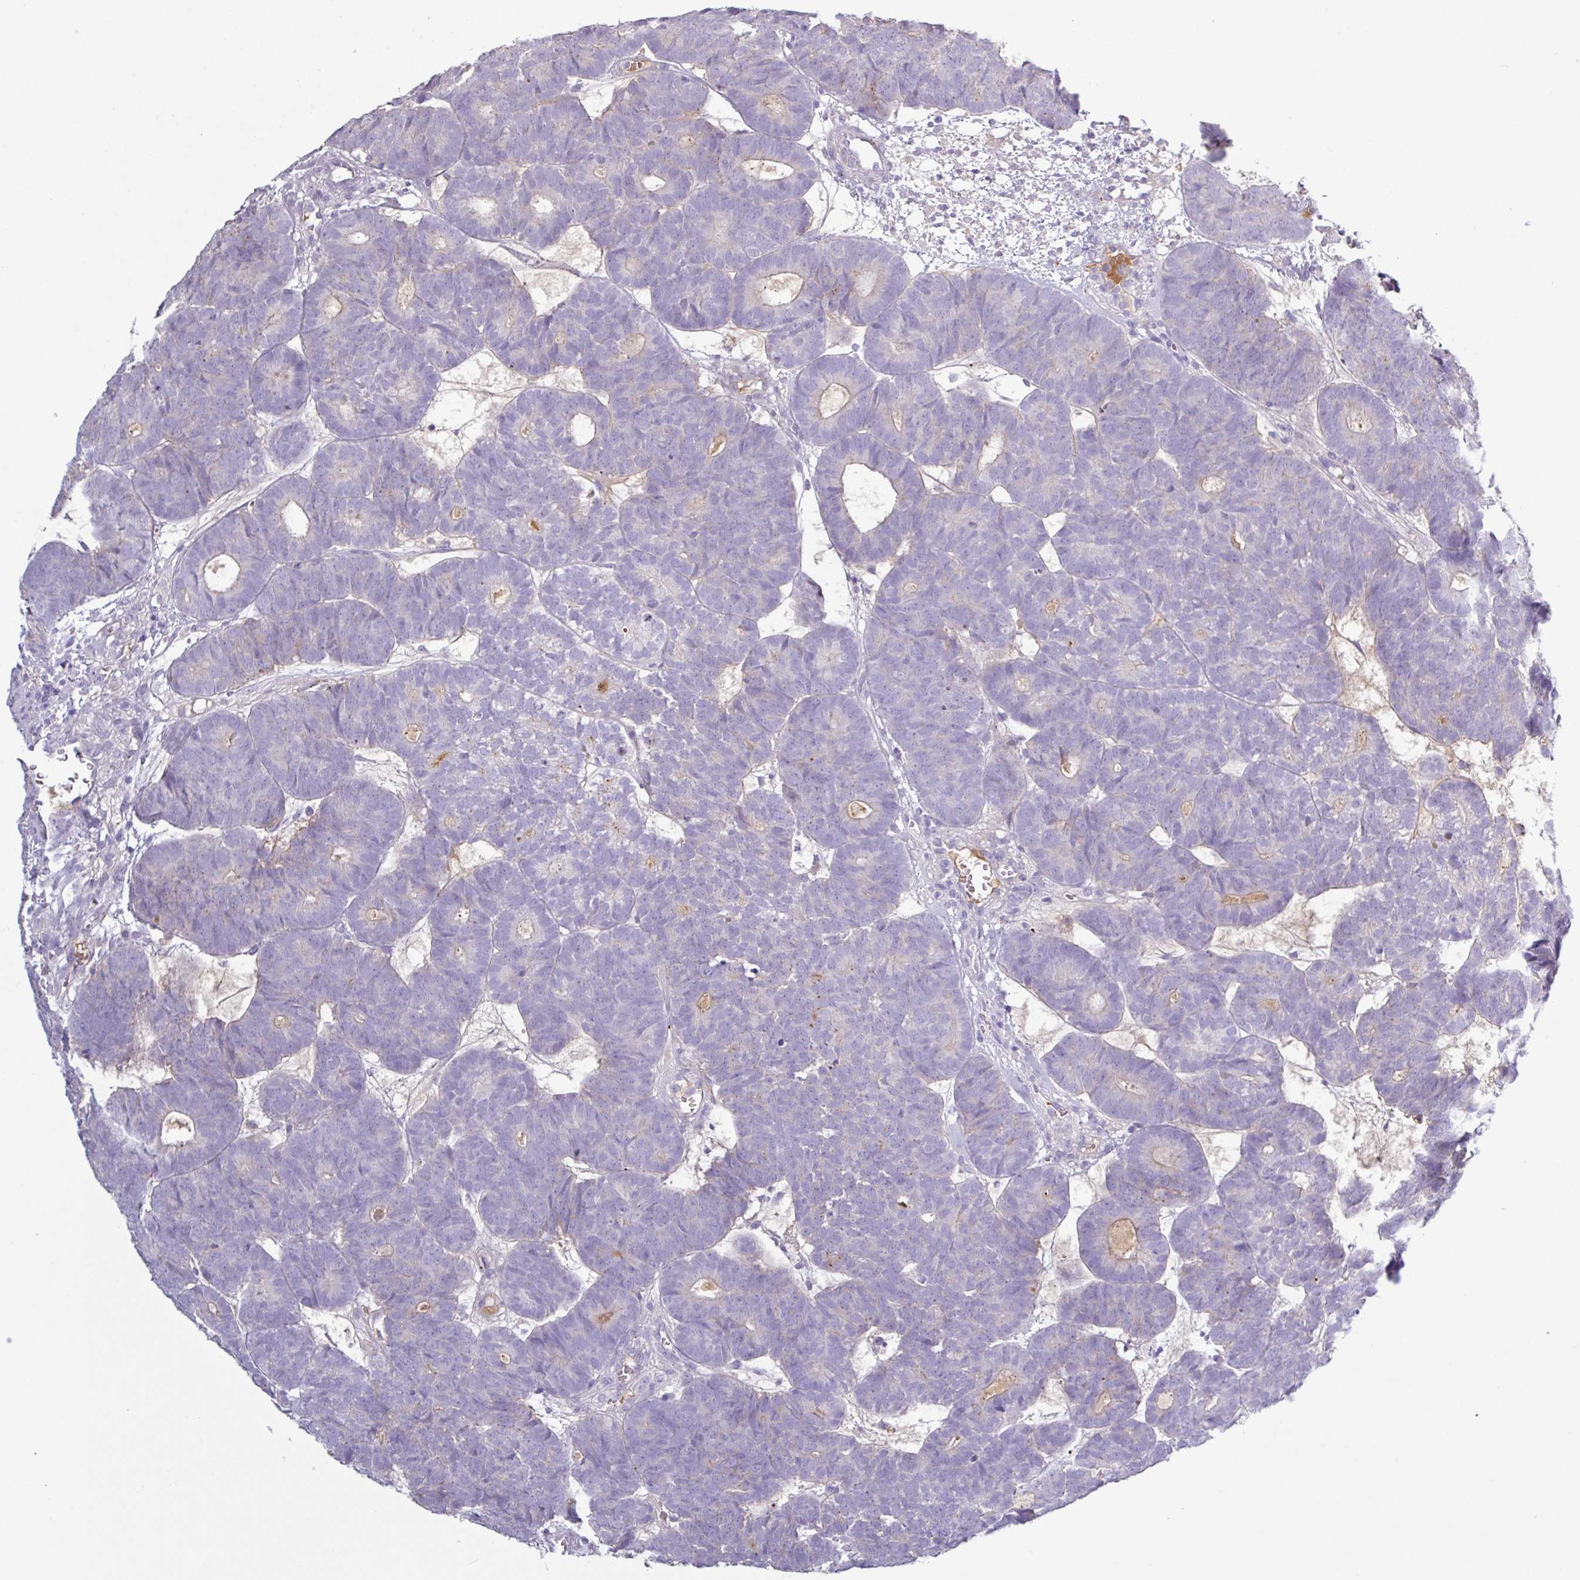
{"staining": {"intensity": "negative", "quantity": "none", "location": "none"}, "tissue": "head and neck cancer", "cell_type": "Tumor cells", "image_type": "cancer", "snomed": [{"axis": "morphology", "description": "Adenocarcinoma, NOS"}, {"axis": "topography", "description": "Head-Neck"}], "caption": "Immunohistochemistry (IHC) micrograph of head and neck cancer (adenocarcinoma) stained for a protein (brown), which reveals no expression in tumor cells.", "gene": "C4B", "patient": {"sex": "female", "age": 81}}